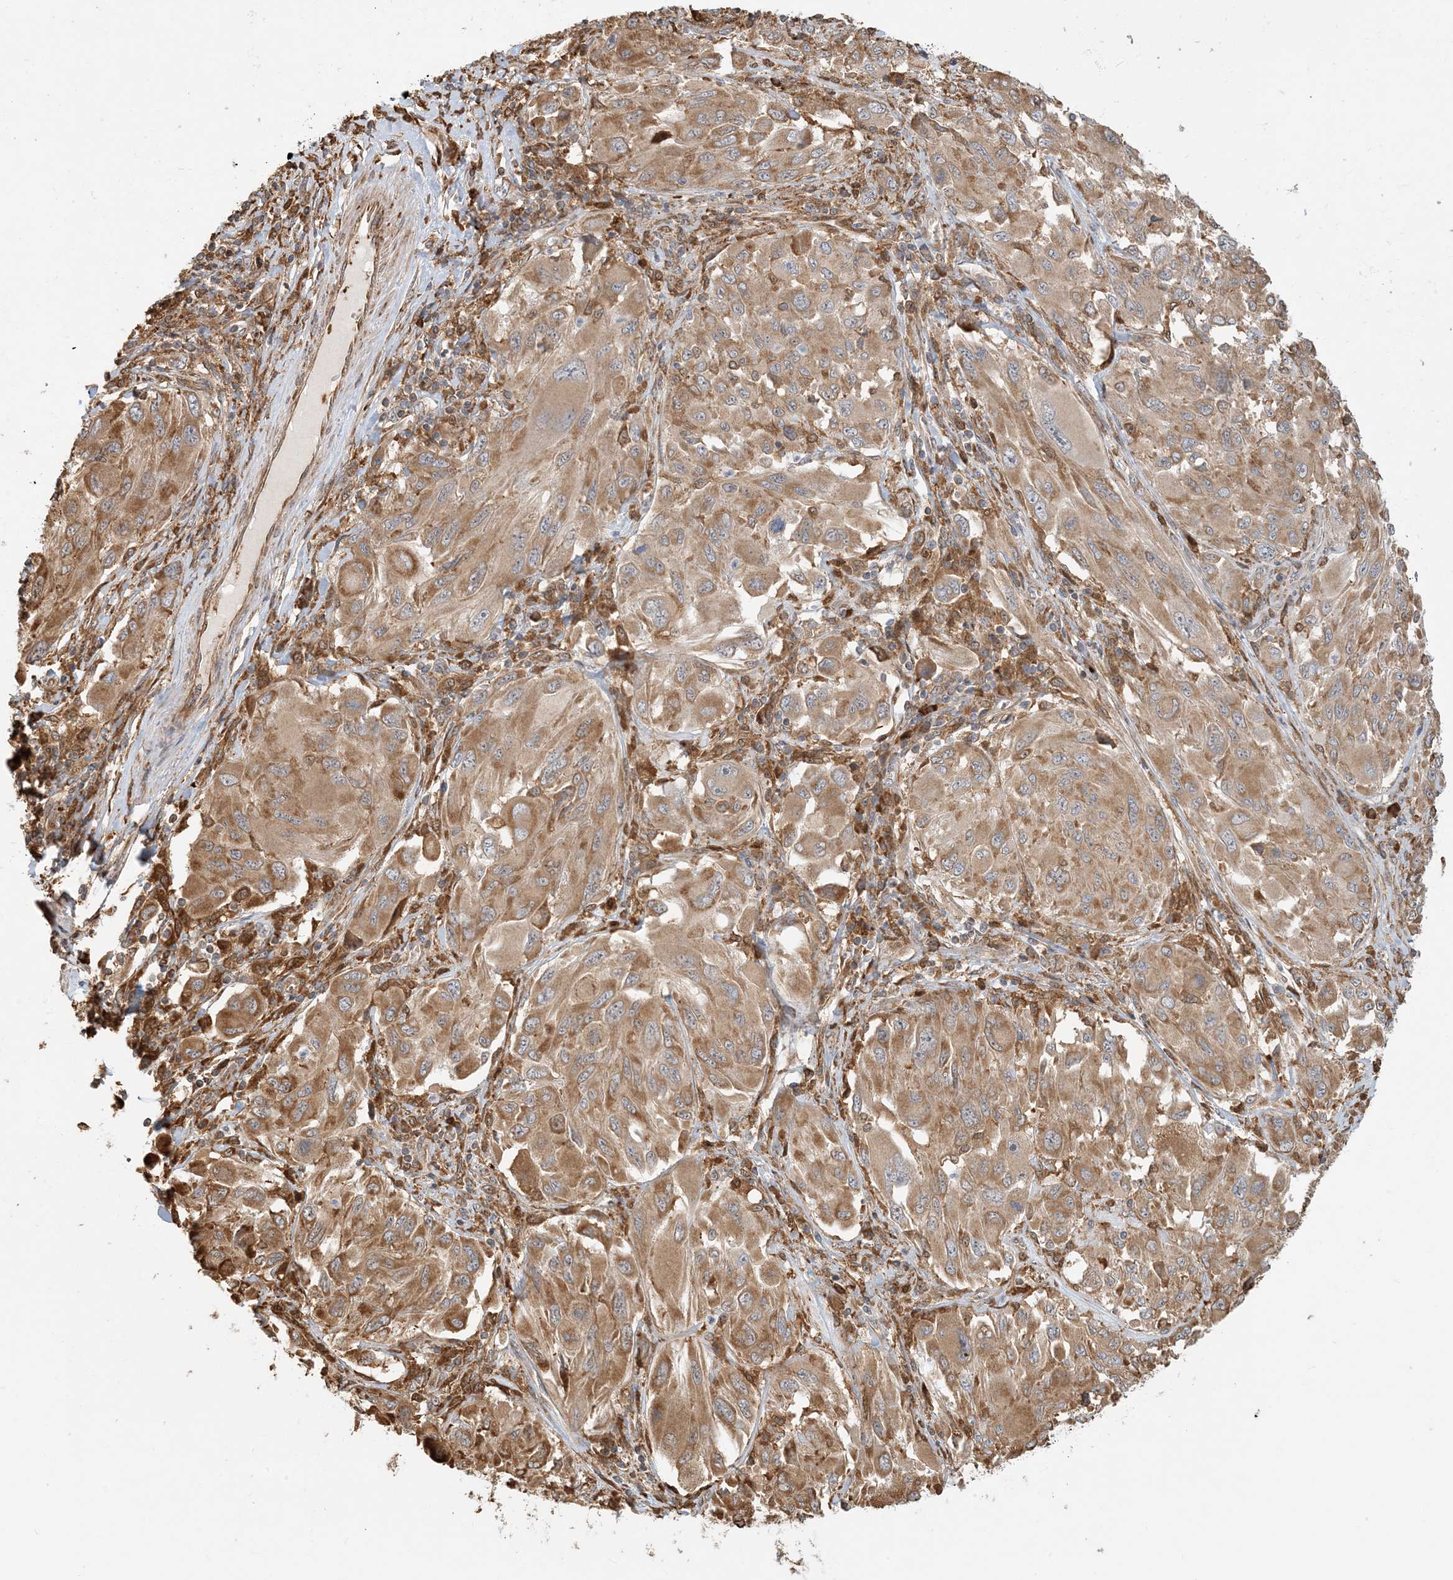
{"staining": {"intensity": "moderate", "quantity": ">75%", "location": "cytoplasmic/membranous"}, "tissue": "melanoma", "cell_type": "Tumor cells", "image_type": "cancer", "snomed": [{"axis": "morphology", "description": "Malignant melanoma, NOS"}, {"axis": "topography", "description": "Skin"}], "caption": "A medium amount of moderate cytoplasmic/membranous staining is seen in approximately >75% of tumor cells in melanoma tissue.", "gene": "HNMT", "patient": {"sex": "female", "age": 91}}